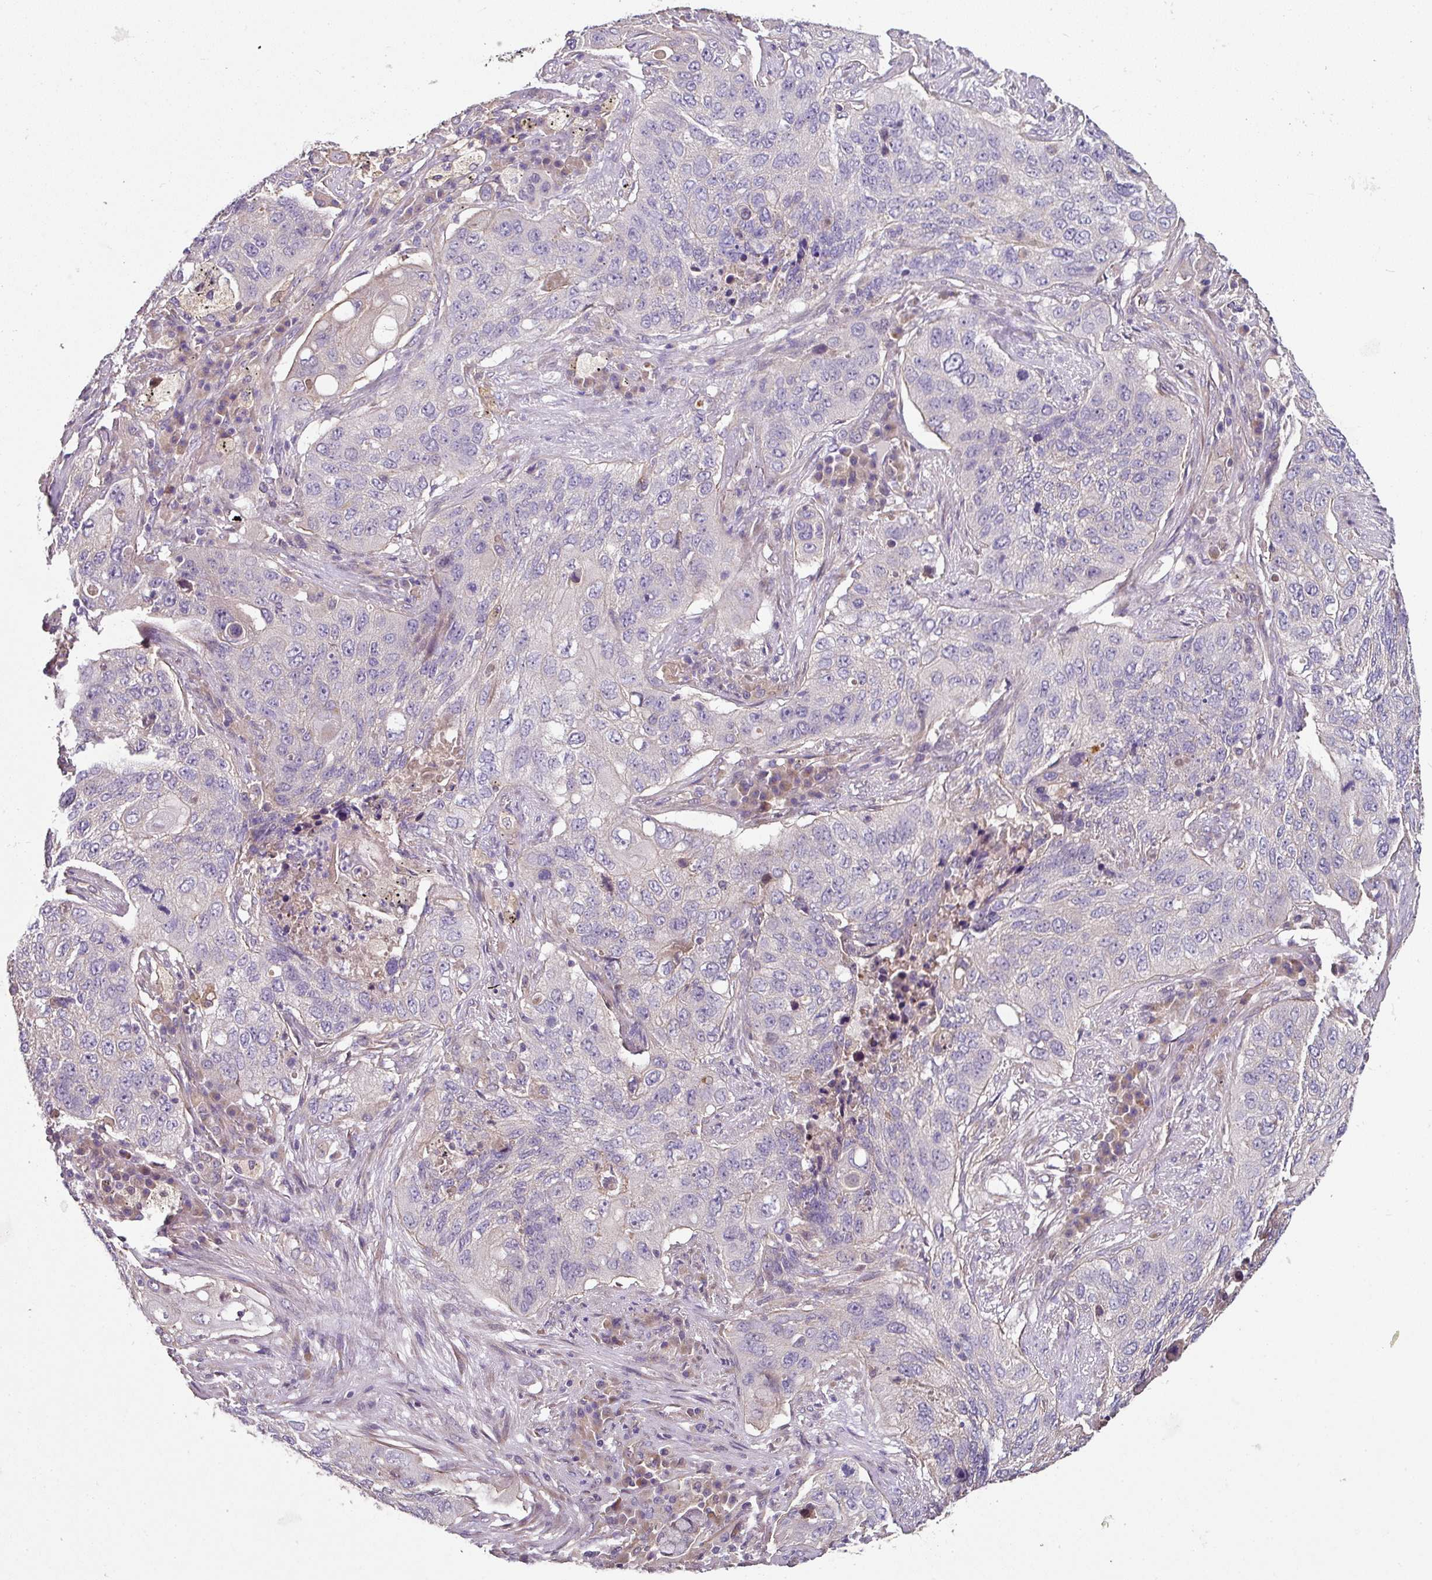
{"staining": {"intensity": "negative", "quantity": "none", "location": "none"}, "tissue": "lung cancer", "cell_type": "Tumor cells", "image_type": "cancer", "snomed": [{"axis": "morphology", "description": "Squamous cell carcinoma, NOS"}, {"axis": "topography", "description": "Lung"}], "caption": "Lung cancer (squamous cell carcinoma) stained for a protein using immunohistochemistry exhibits no expression tumor cells.", "gene": "C4orf48", "patient": {"sex": "female", "age": 63}}